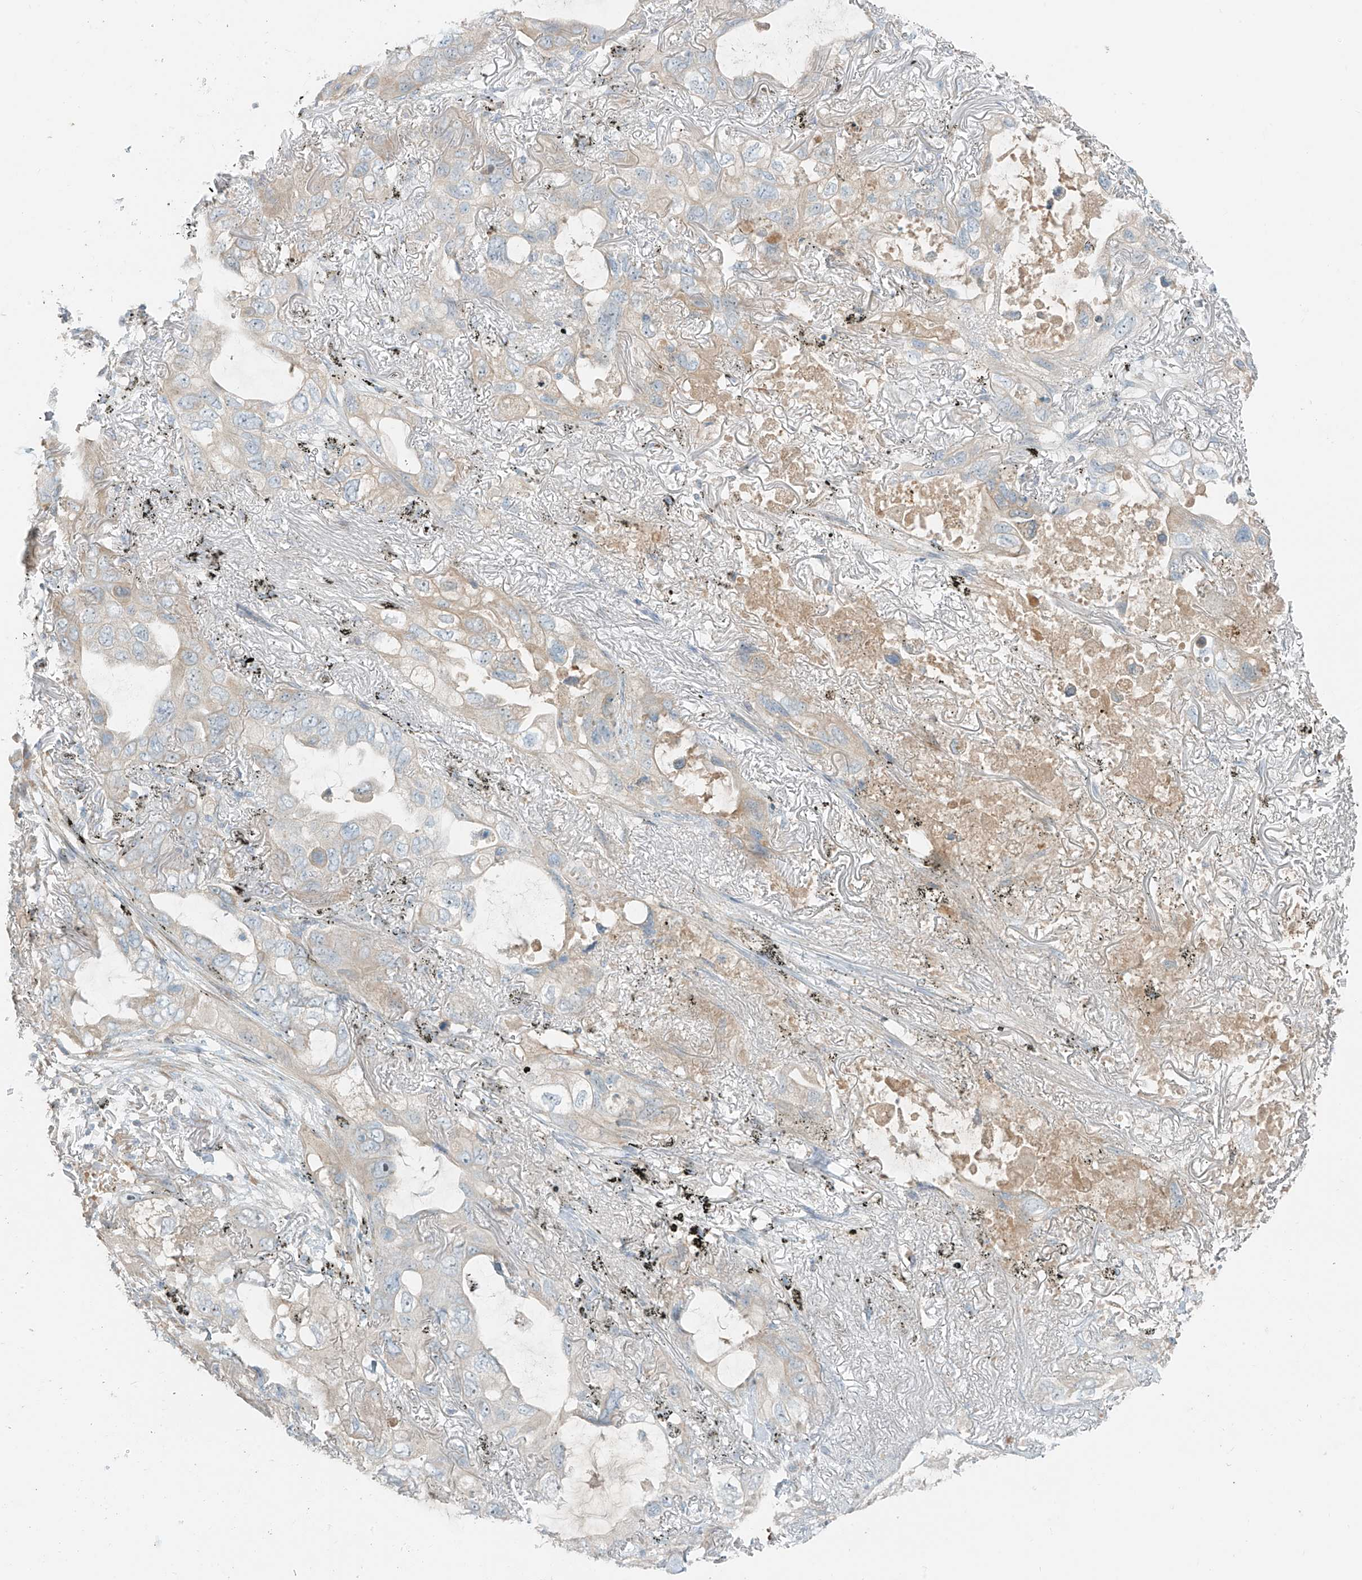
{"staining": {"intensity": "weak", "quantity": "<25%", "location": "cytoplasmic/membranous"}, "tissue": "lung cancer", "cell_type": "Tumor cells", "image_type": "cancer", "snomed": [{"axis": "morphology", "description": "Squamous cell carcinoma, NOS"}, {"axis": "topography", "description": "Lung"}], "caption": "Immunohistochemistry (IHC) of human squamous cell carcinoma (lung) demonstrates no expression in tumor cells.", "gene": "FSTL1", "patient": {"sex": "female", "age": 73}}